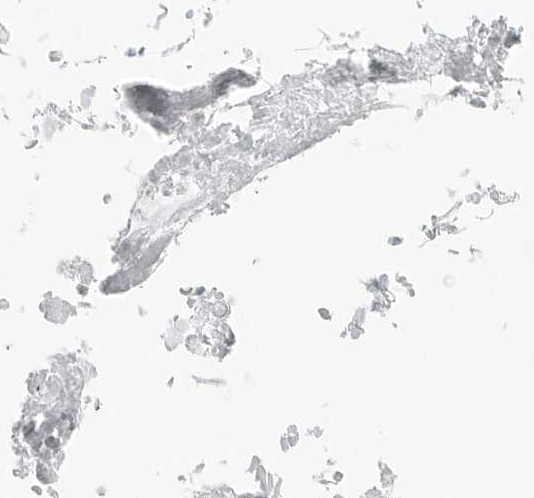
{"staining": {"intensity": "negative", "quantity": "none", "location": "none"}, "tissue": "skeletal muscle", "cell_type": "Myocytes", "image_type": "normal", "snomed": [{"axis": "morphology", "description": "Normal tissue, NOS"}, {"axis": "topography", "description": "Skeletal muscle"}, {"axis": "topography", "description": "Parathyroid gland"}], "caption": "This is a image of immunohistochemistry (IHC) staining of benign skeletal muscle, which shows no staining in myocytes. (Stains: DAB (3,3'-diaminobenzidine) IHC with hematoxylin counter stain, Microscopy: brightfield microscopy at high magnification).", "gene": "CCSAP", "patient": {"sex": "female", "age": 37}}